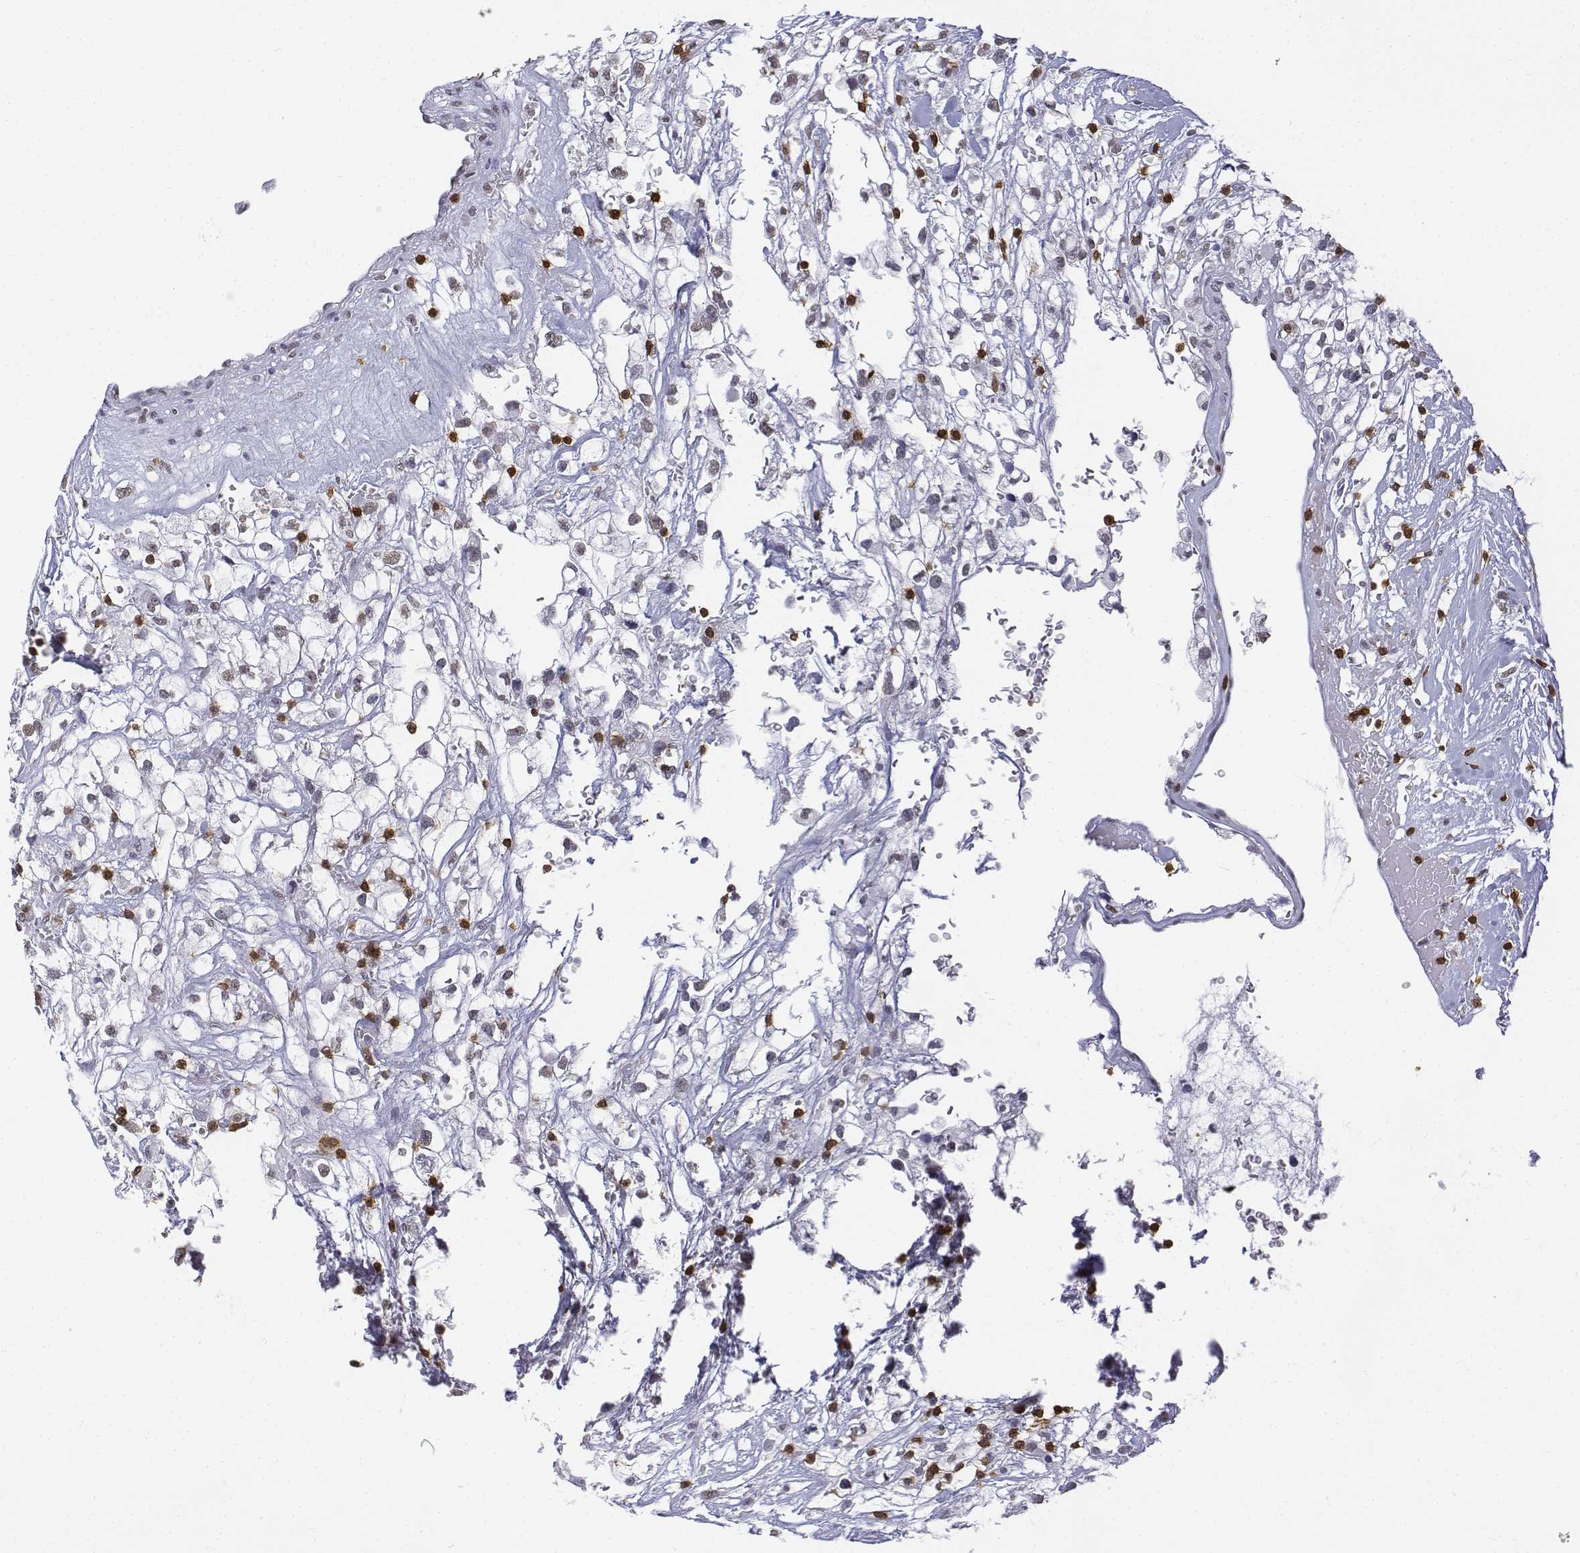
{"staining": {"intensity": "negative", "quantity": "none", "location": "none"}, "tissue": "renal cancer", "cell_type": "Tumor cells", "image_type": "cancer", "snomed": [{"axis": "morphology", "description": "Adenocarcinoma, NOS"}, {"axis": "topography", "description": "Kidney"}], "caption": "IHC histopathology image of human renal cancer stained for a protein (brown), which demonstrates no positivity in tumor cells.", "gene": "CD3E", "patient": {"sex": "male", "age": 59}}